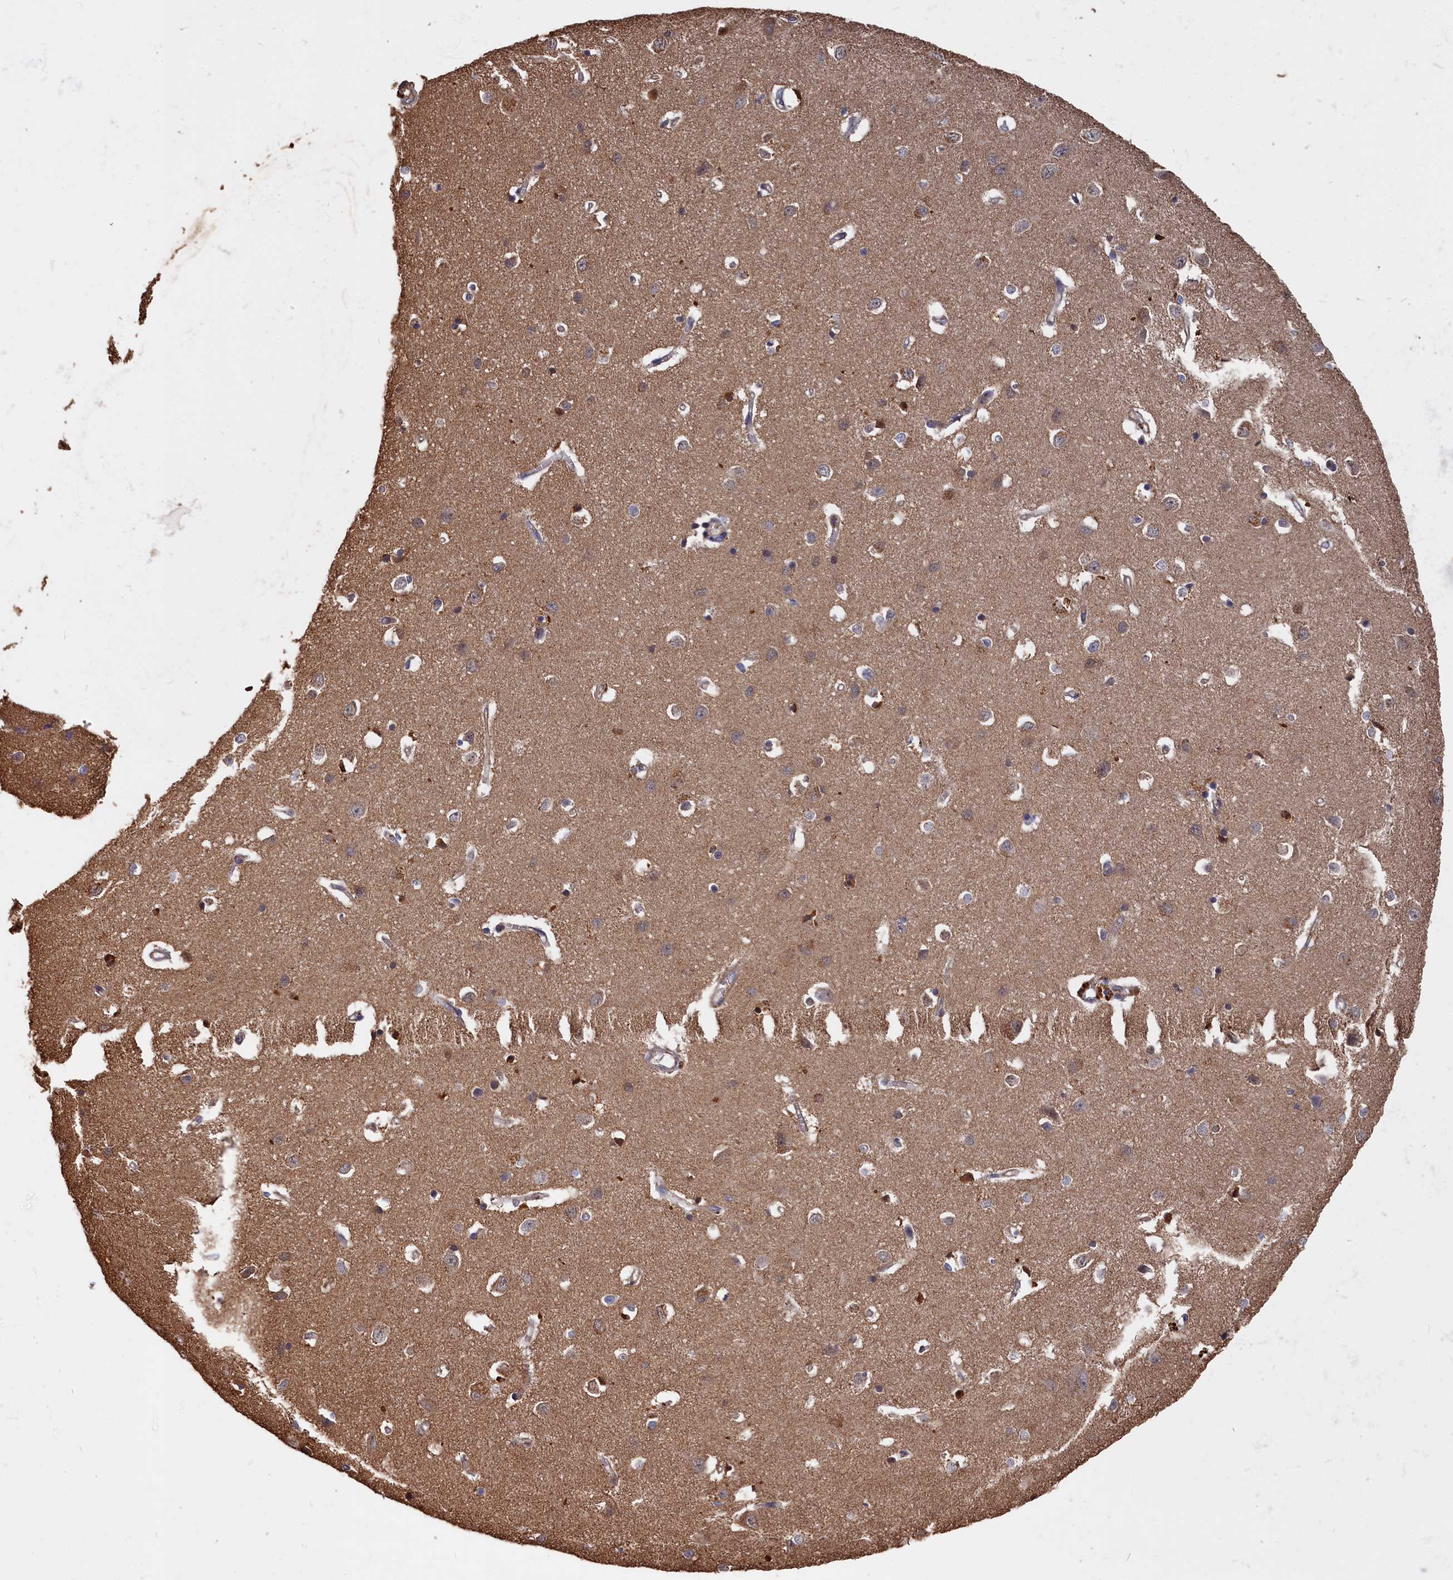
{"staining": {"intensity": "moderate", "quantity": "25%-75%", "location": "cytoplasmic/membranous"}, "tissue": "cerebral cortex", "cell_type": "Endothelial cells", "image_type": "normal", "snomed": [{"axis": "morphology", "description": "Normal tissue, NOS"}, {"axis": "topography", "description": "Cerebral cortex"}], "caption": "A brown stain highlights moderate cytoplasmic/membranous positivity of a protein in endothelial cells of benign cerebral cortex. The staining was performed using DAB (3,3'-diaminobenzidine), with brown indicating positive protein expression. Nuclei are stained blue with hematoxylin.", "gene": "RMI2", "patient": {"sex": "female", "age": 64}}